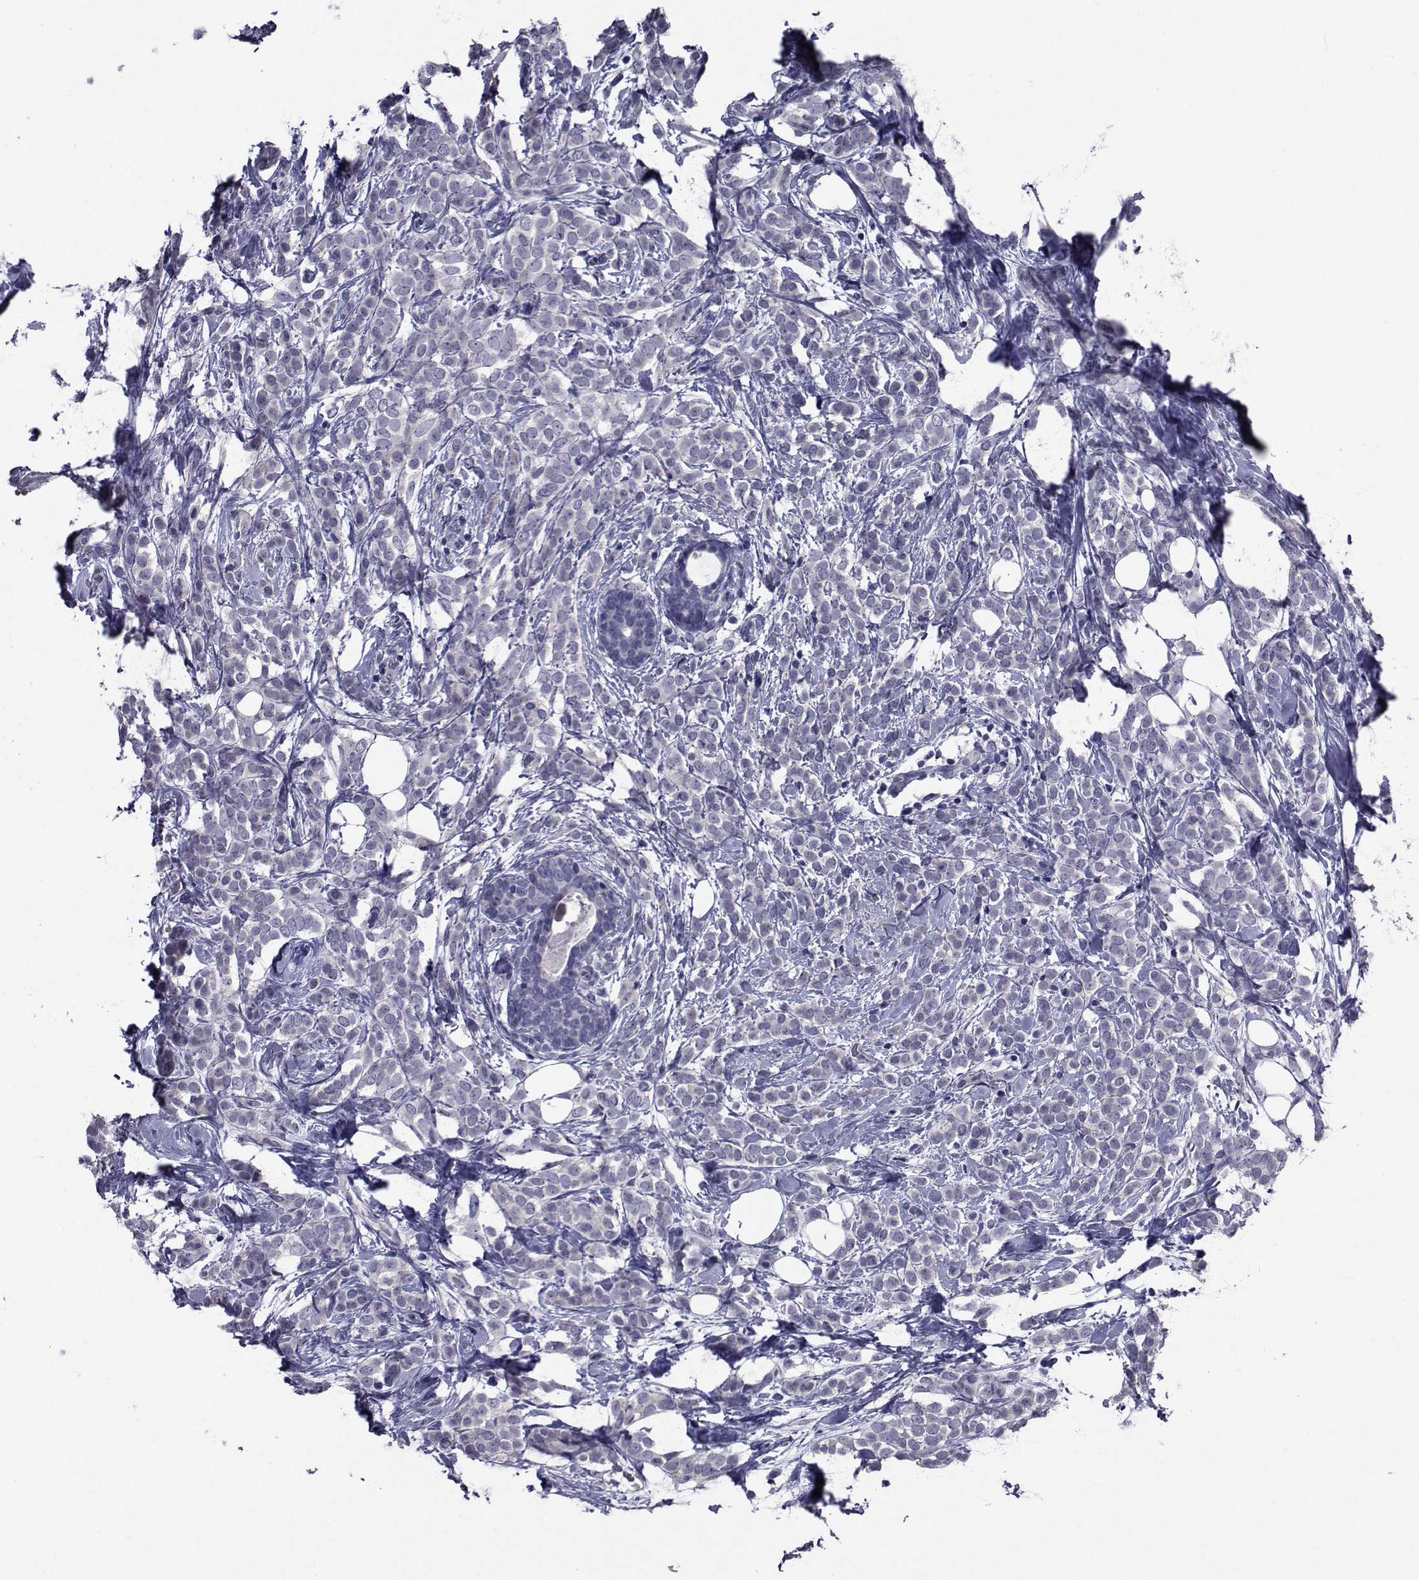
{"staining": {"intensity": "negative", "quantity": "none", "location": "none"}, "tissue": "breast cancer", "cell_type": "Tumor cells", "image_type": "cancer", "snomed": [{"axis": "morphology", "description": "Lobular carcinoma"}, {"axis": "topography", "description": "Breast"}], "caption": "Human breast cancer (lobular carcinoma) stained for a protein using IHC demonstrates no staining in tumor cells.", "gene": "SEMA5B", "patient": {"sex": "female", "age": 49}}